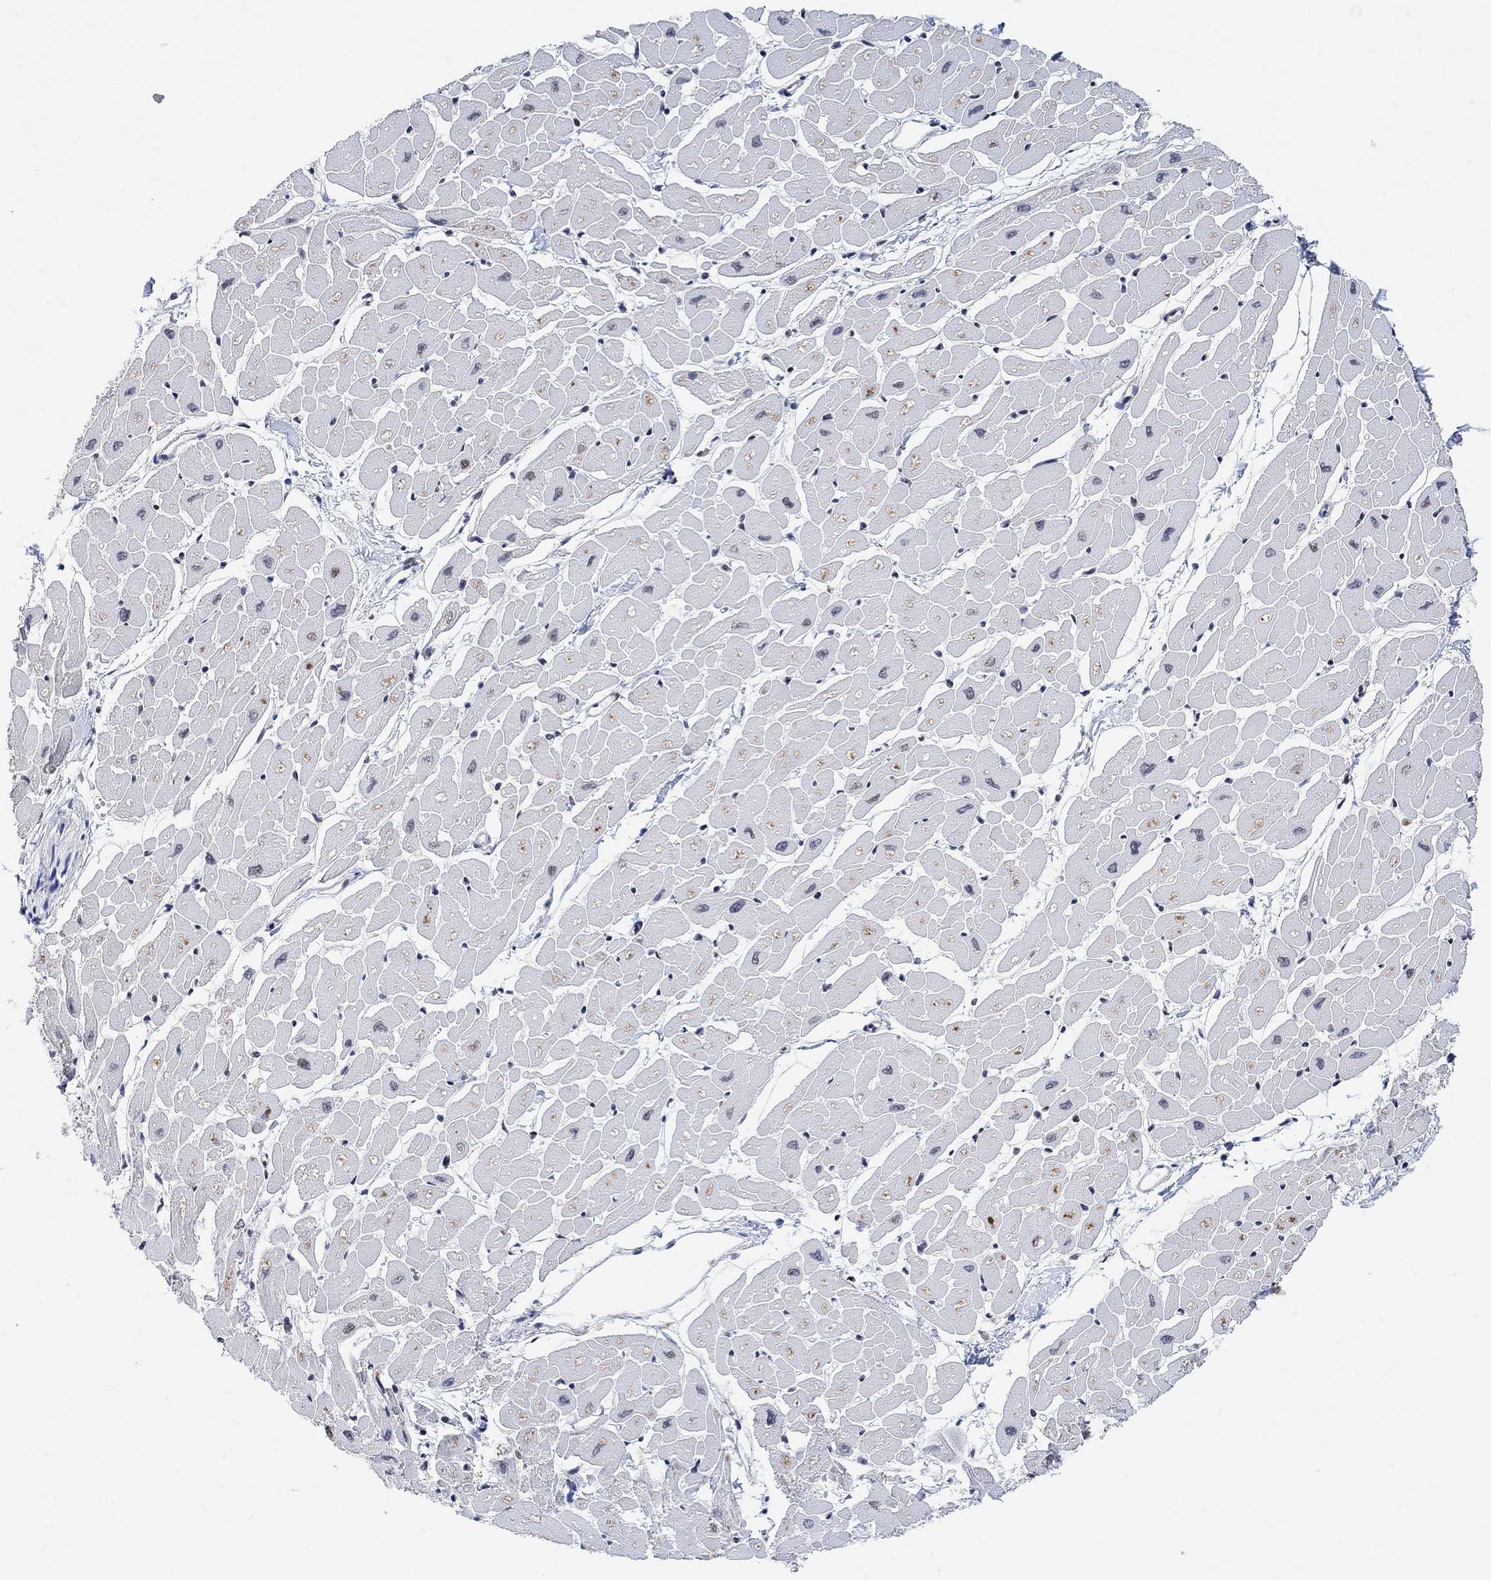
{"staining": {"intensity": "moderate", "quantity": "25%-75%", "location": "nuclear"}, "tissue": "heart muscle", "cell_type": "Cardiomyocytes", "image_type": "normal", "snomed": [{"axis": "morphology", "description": "Normal tissue, NOS"}, {"axis": "topography", "description": "Heart"}], "caption": "Cardiomyocytes reveal moderate nuclear expression in about 25%-75% of cells in normal heart muscle. (Brightfield microscopy of DAB IHC at high magnification).", "gene": "USP39", "patient": {"sex": "male", "age": 57}}